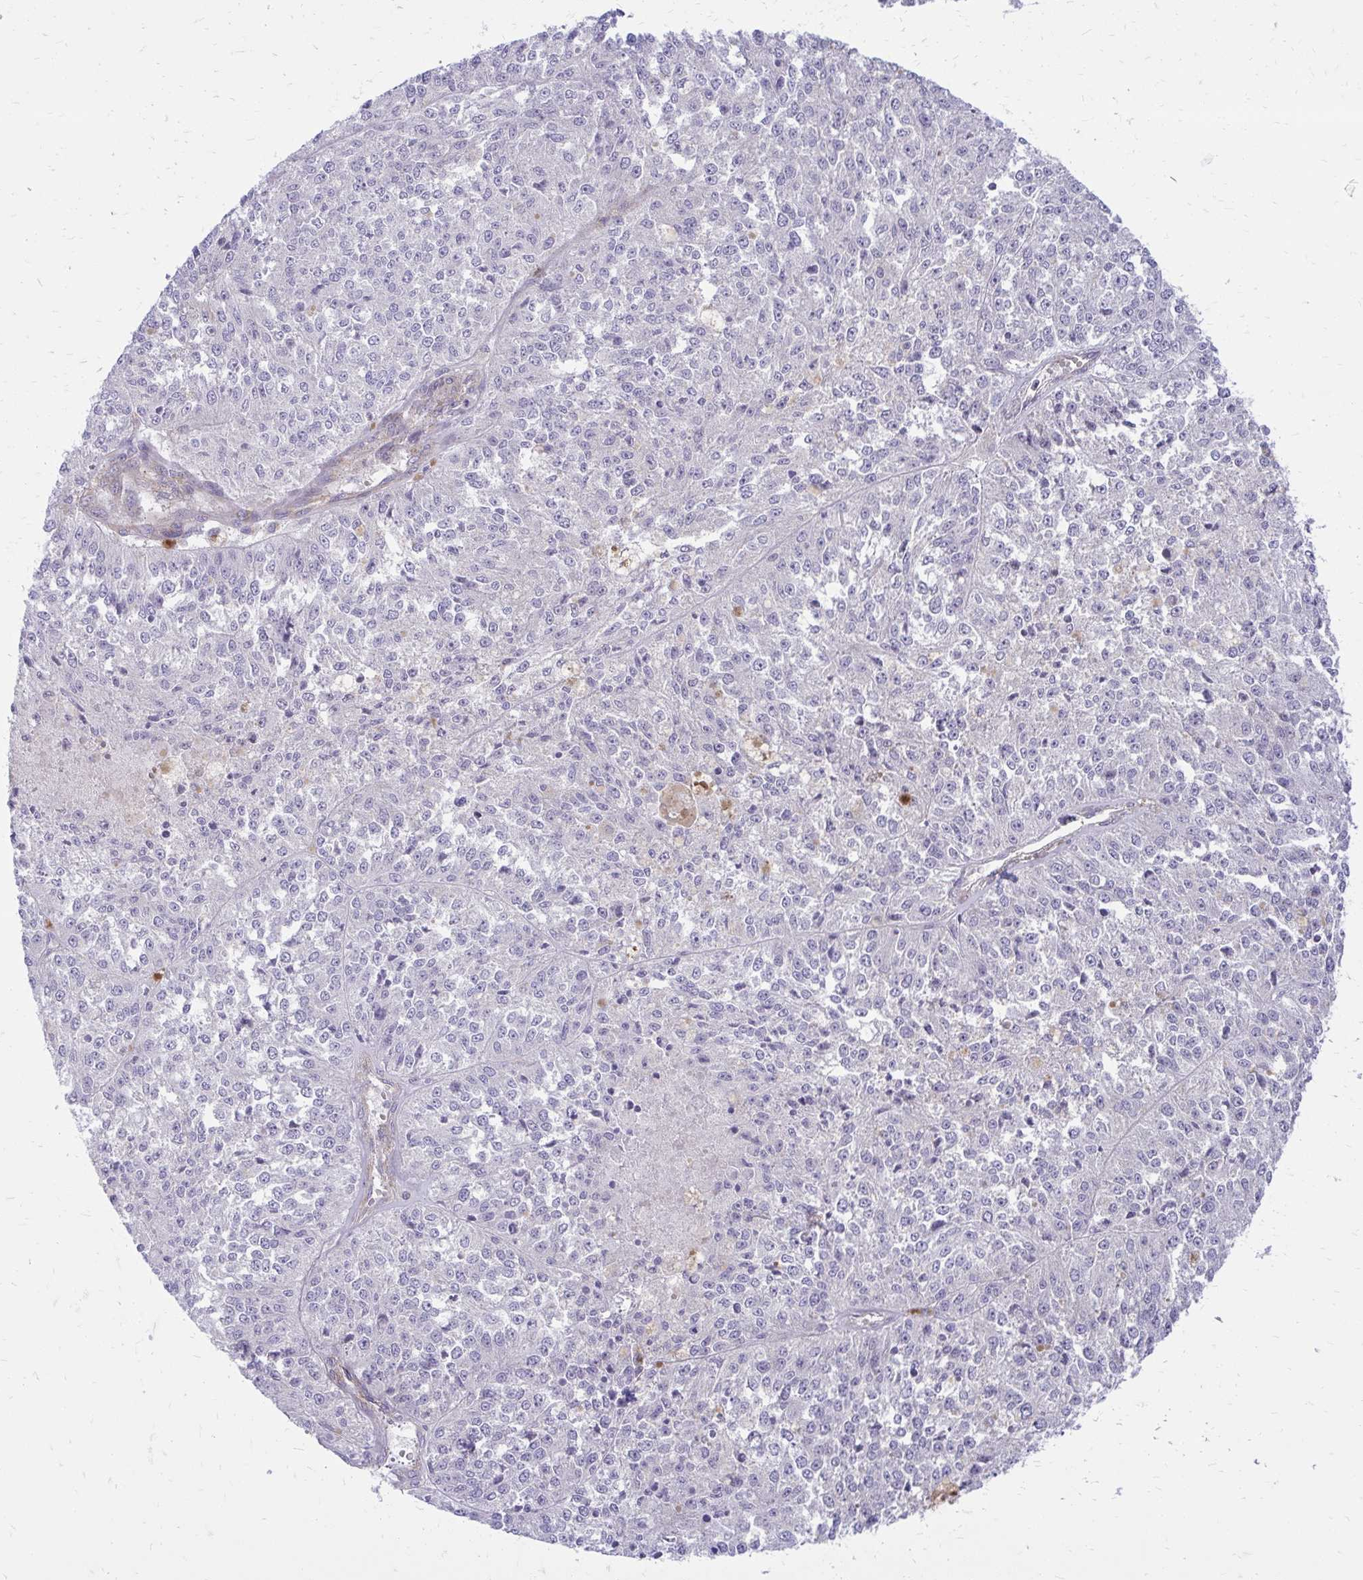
{"staining": {"intensity": "negative", "quantity": "none", "location": "none"}, "tissue": "melanoma", "cell_type": "Tumor cells", "image_type": "cancer", "snomed": [{"axis": "morphology", "description": "Malignant melanoma, Metastatic site"}, {"axis": "topography", "description": "Lymph node"}], "caption": "This is an IHC micrograph of human malignant melanoma (metastatic site). There is no expression in tumor cells.", "gene": "ASAP1", "patient": {"sex": "female", "age": 64}}